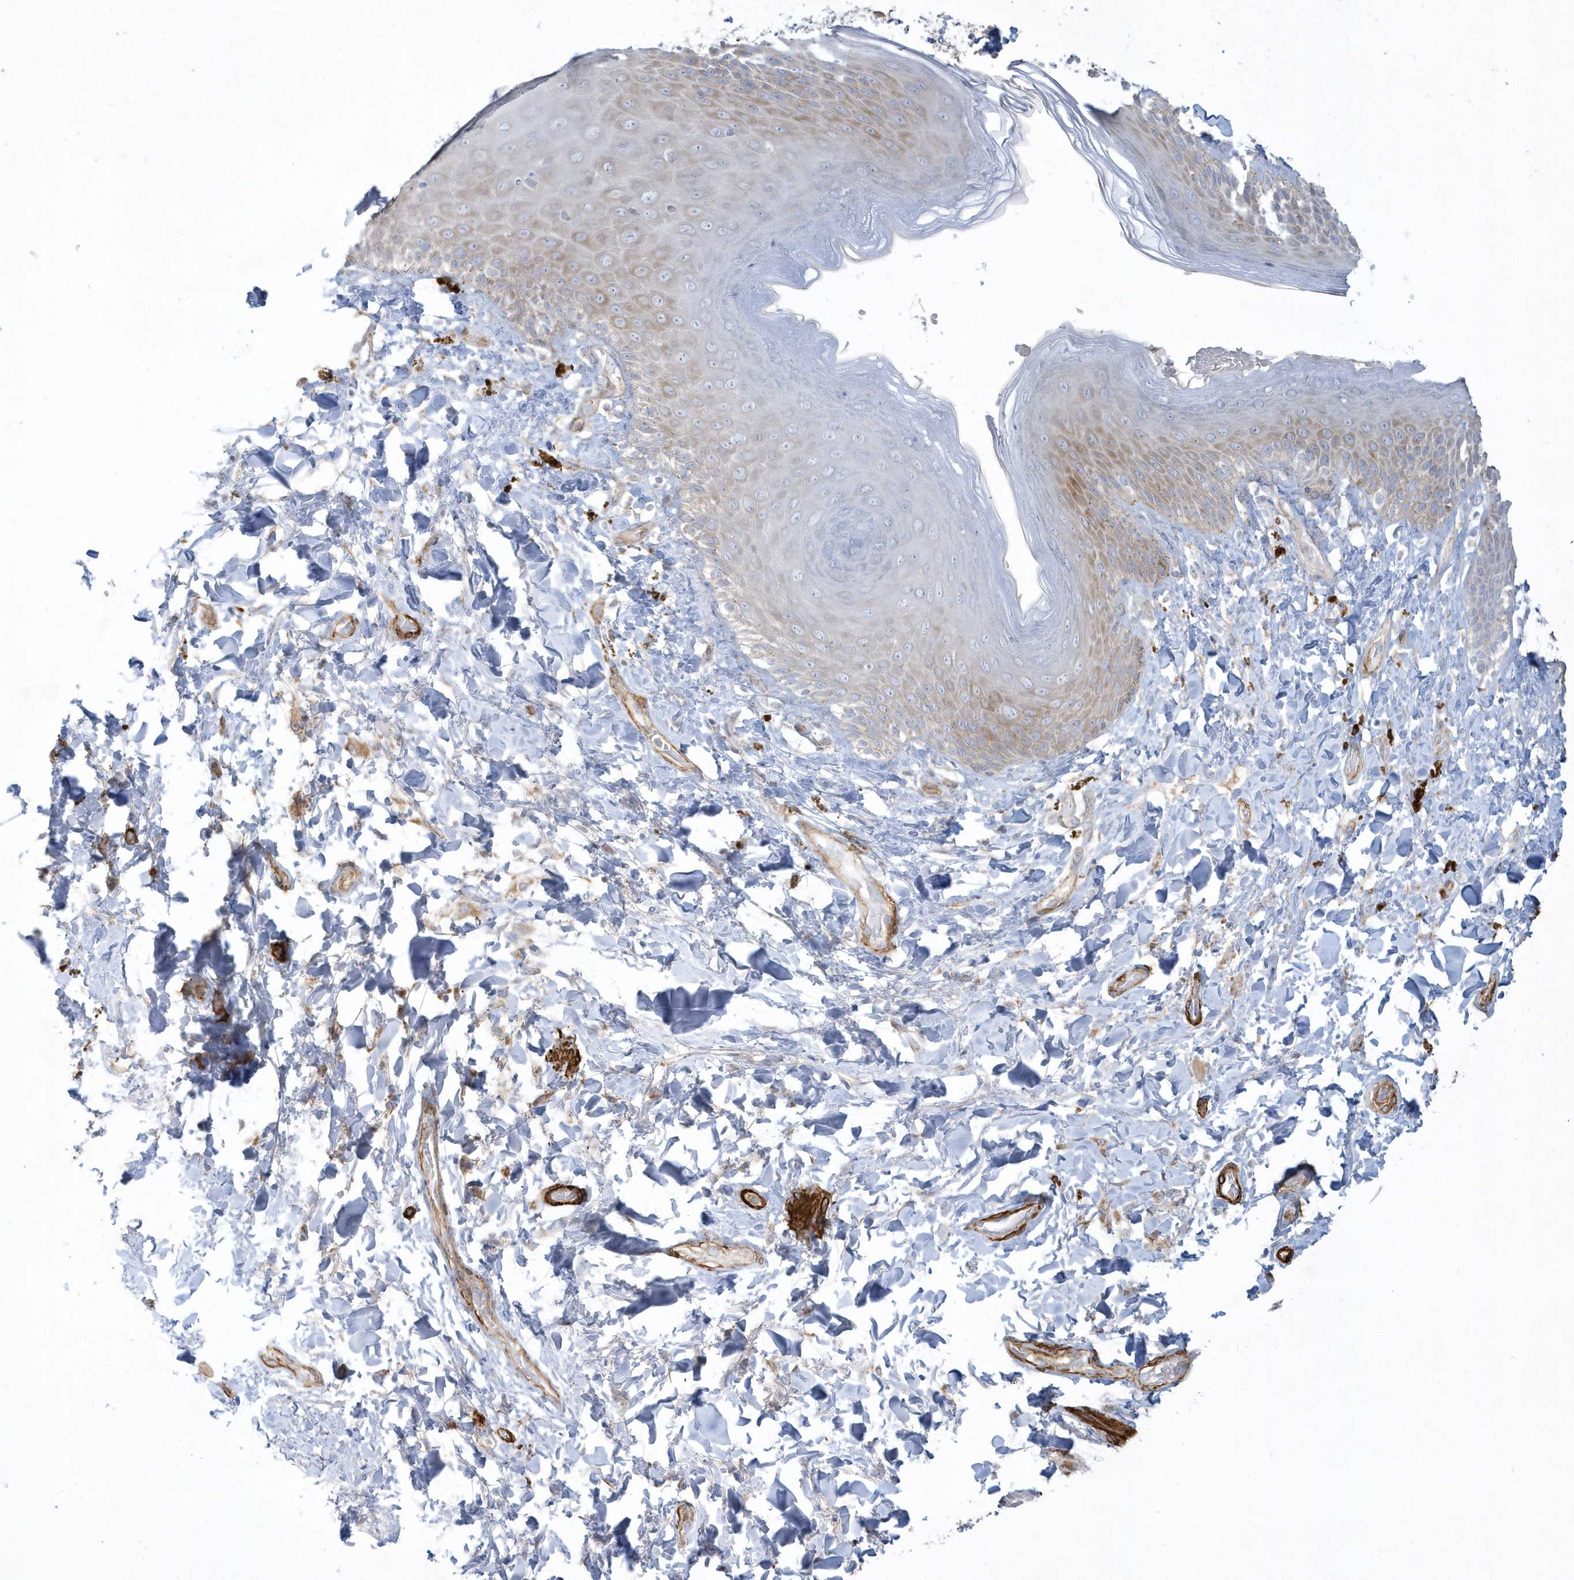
{"staining": {"intensity": "moderate", "quantity": ">75%", "location": "cytoplasmic/membranous"}, "tissue": "skin", "cell_type": "Epidermal cells", "image_type": "normal", "snomed": [{"axis": "morphology", "description": "Normal tissue, NOS"}, {"axis": "topography", "description": "Anal"}], "caption": "Immunohistochemistry (IHC) (DAB) staining of normal skin displays moderate cytoplasmic/membranous protein expression in approximately >75% of epidermal cells. (DAB = brown stain, brightfield microscopy at high magnification).", "gene": "THADA", "patient": {"sex": "female", "age": 78}}